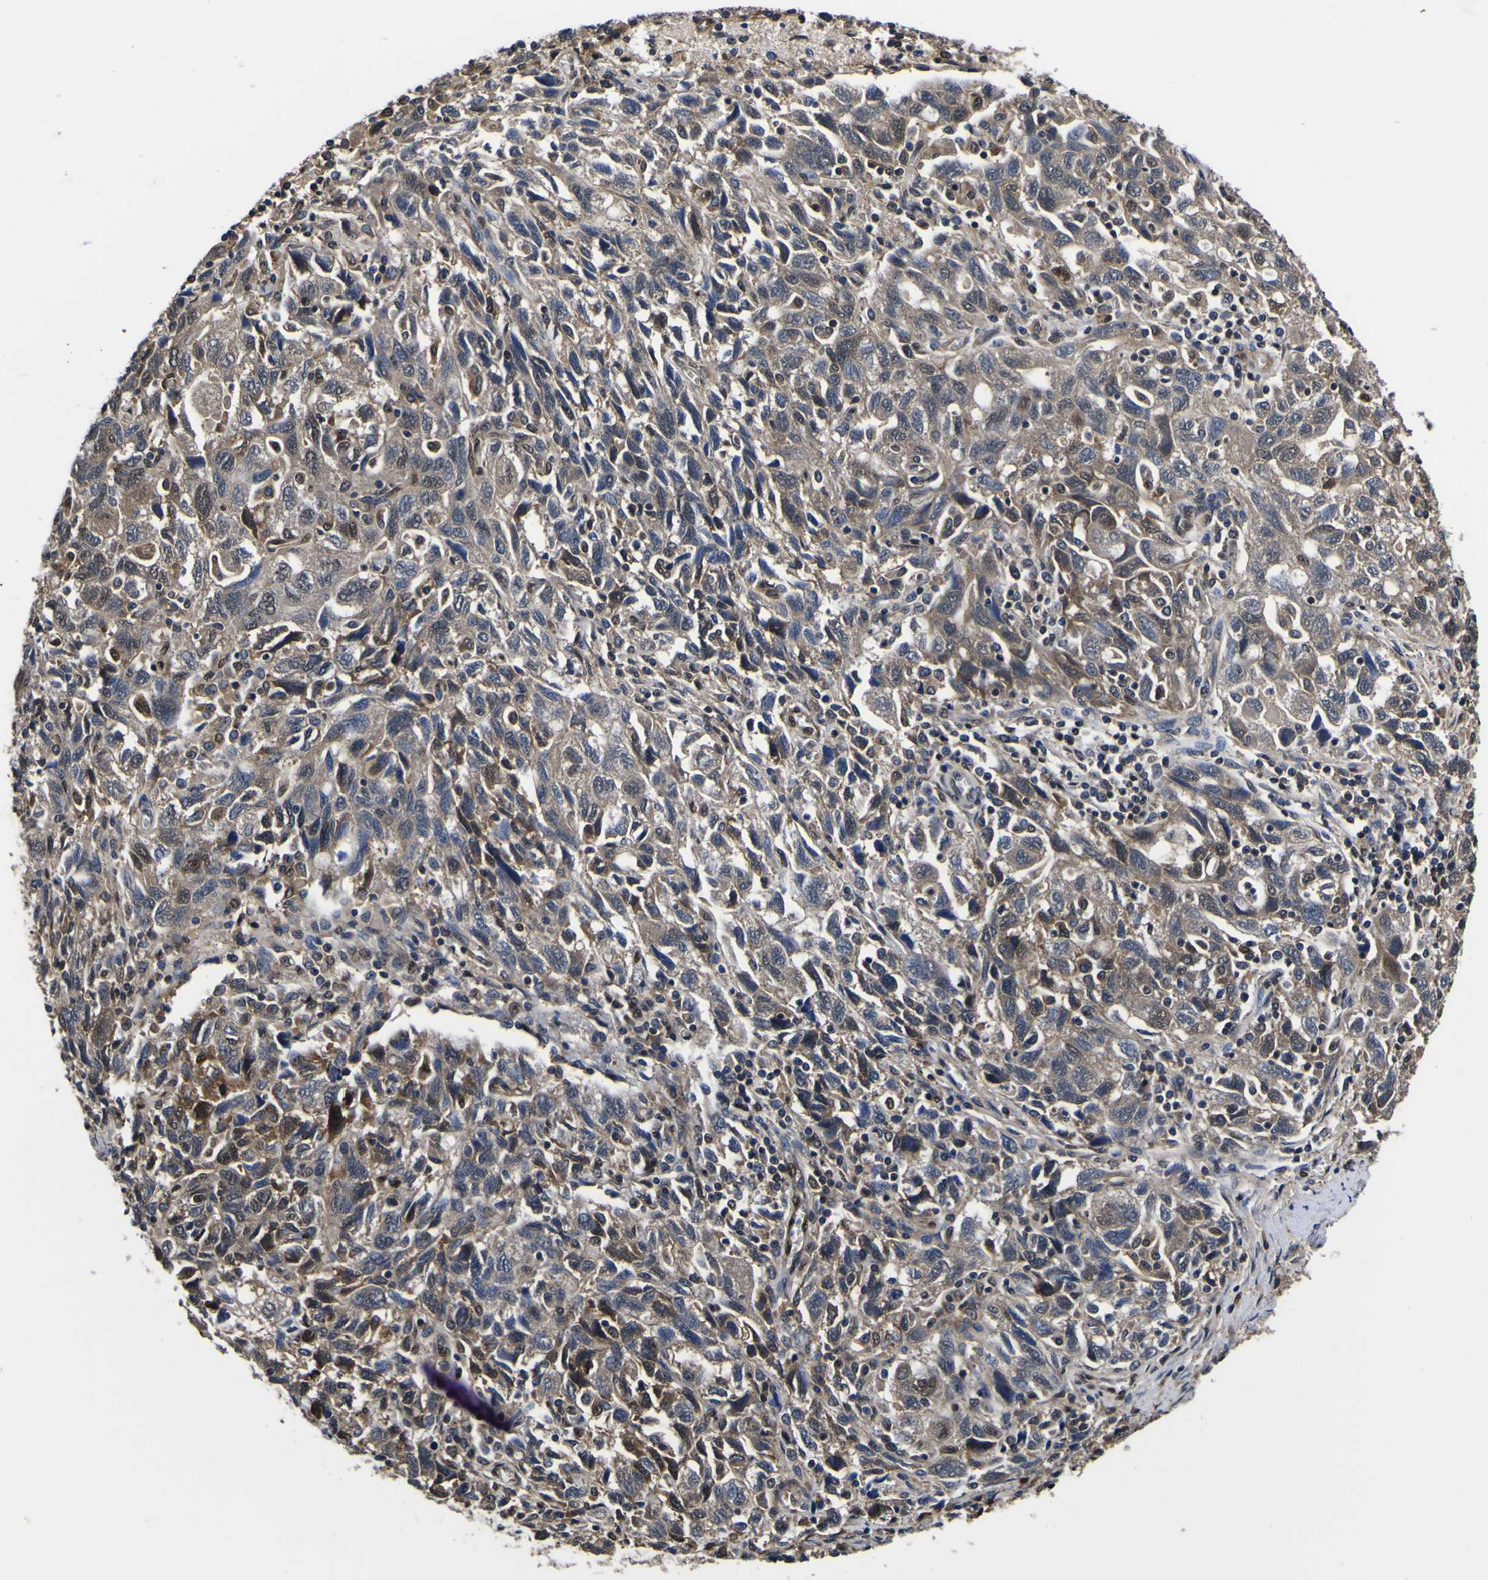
{"staining": {"intensity": "moderate", "quantity": "<25%", "location": "cytoplasmic/membranous,nuclear"}, "tissue": "ovarian cancer", "cell_type": "Tumor cells", "image_type": "cancer", "snomed": [{"axis": "morphology", "description": "Carcinoma, NOS"}, {"axis": "morphology", "description": "Cystadenocarcinoma, serous, NOS"}, {"axis": "topography", "description": "Ovary"}], "caption": "Immunohistochemical staining of human serous cystadenocarcinoma (ovarian) reveals moderate cytoplasmic/membranous and nuclear protein positivity in approximately <25% of tumor cells.", "gene": "FAM110B", "patient": {"sex": "female", "age": 69}}